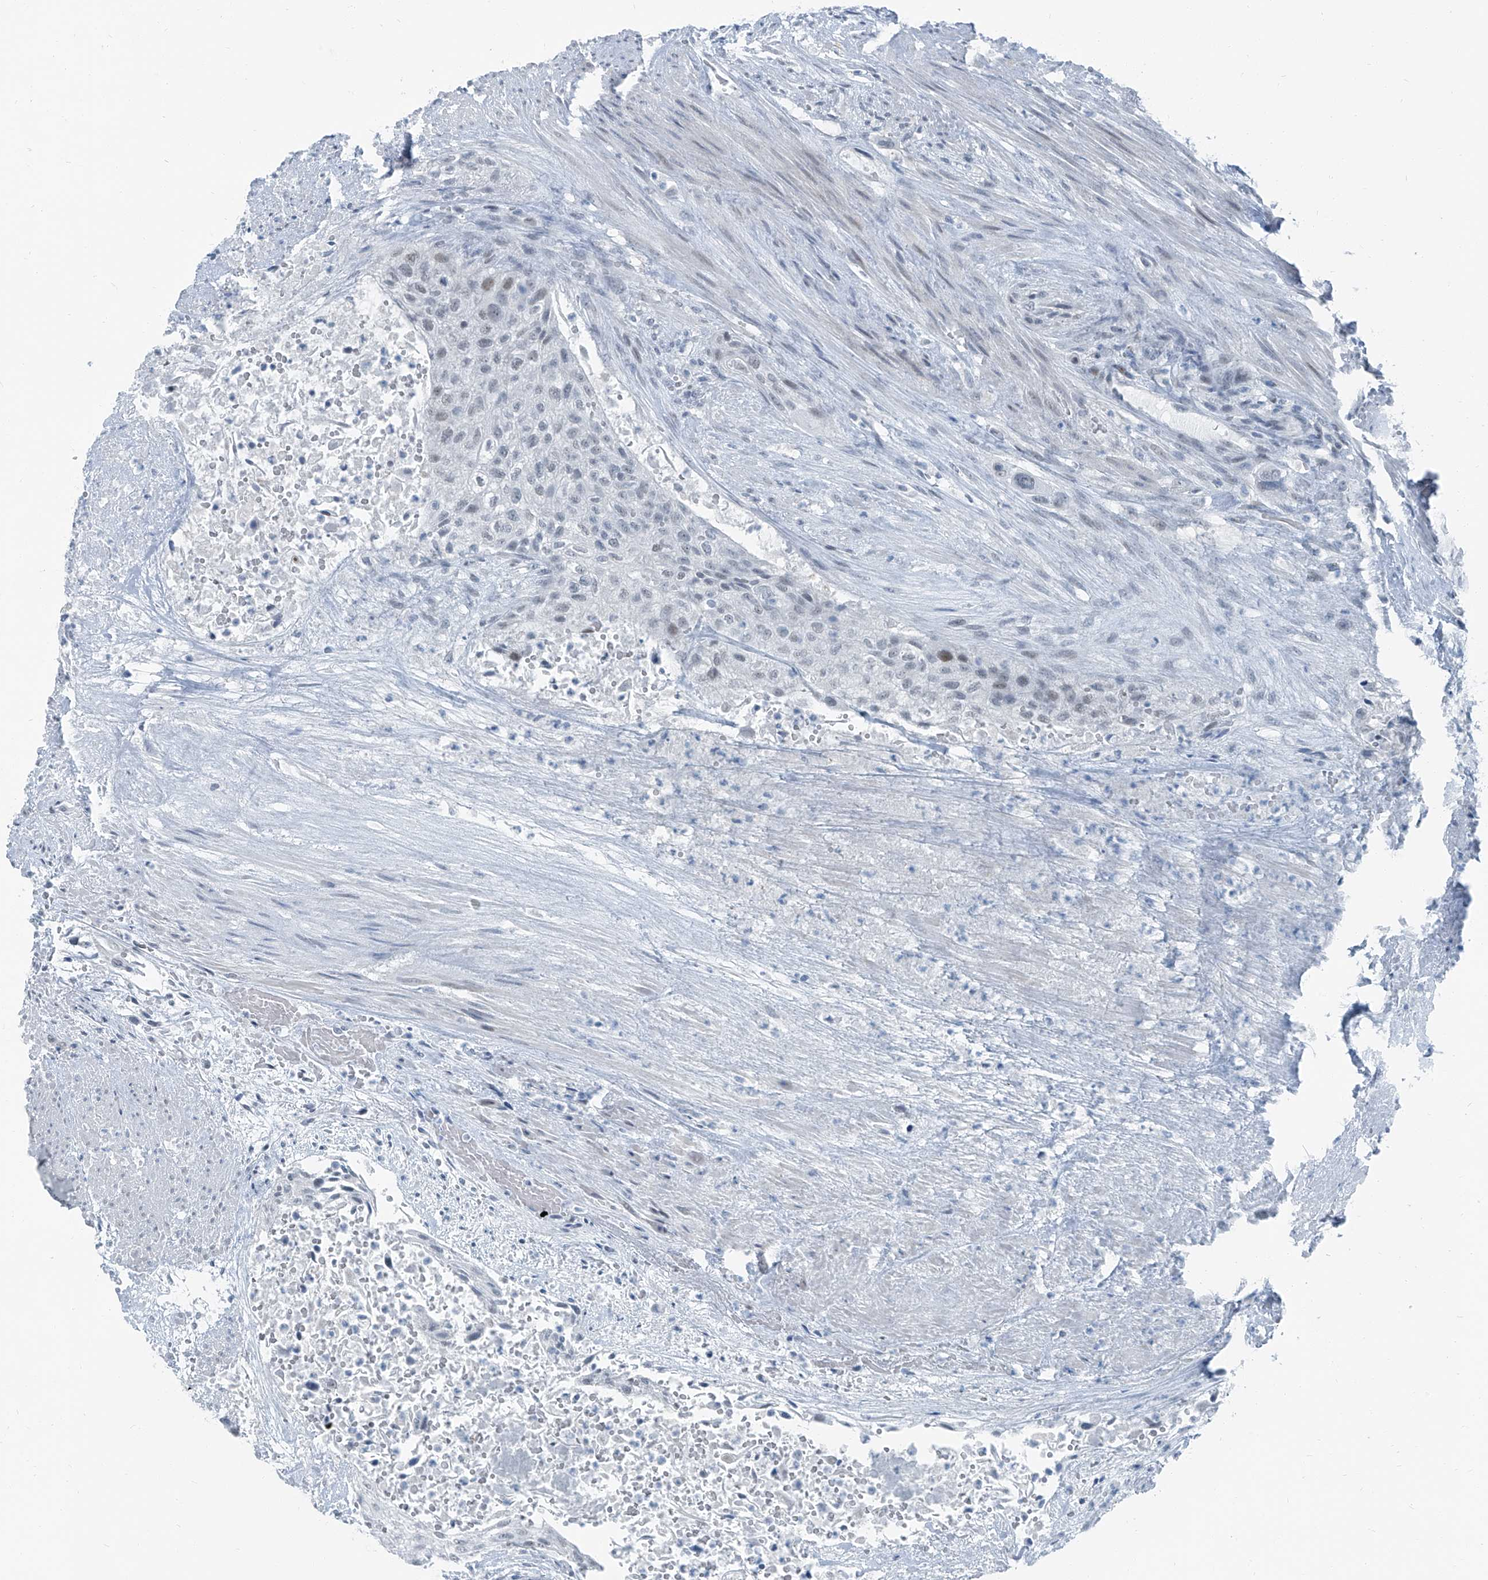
{"staining": {"intensity": "weak", "quantity": "<25%", "location": "nuclear"}, "tissue": "urothelial cancer", "cell_type": "Tumor cells", "image_type": "cancer", "snomed": [{"axis": "morphology", "description": "Urothelial carcinoma, High grade"}, {"axis": "topography", "description": "Urinary bladder"}], "caption": "High magnification brightfield microscopy of urothelial cancer stained with DAB (3,3'-diaminobenzidine) (brown) and counterstained with hematoxylin (blue): tumor cells show no significant staining.", "gene": "RGN", "patient": {"sex": "male", "age": 35}}